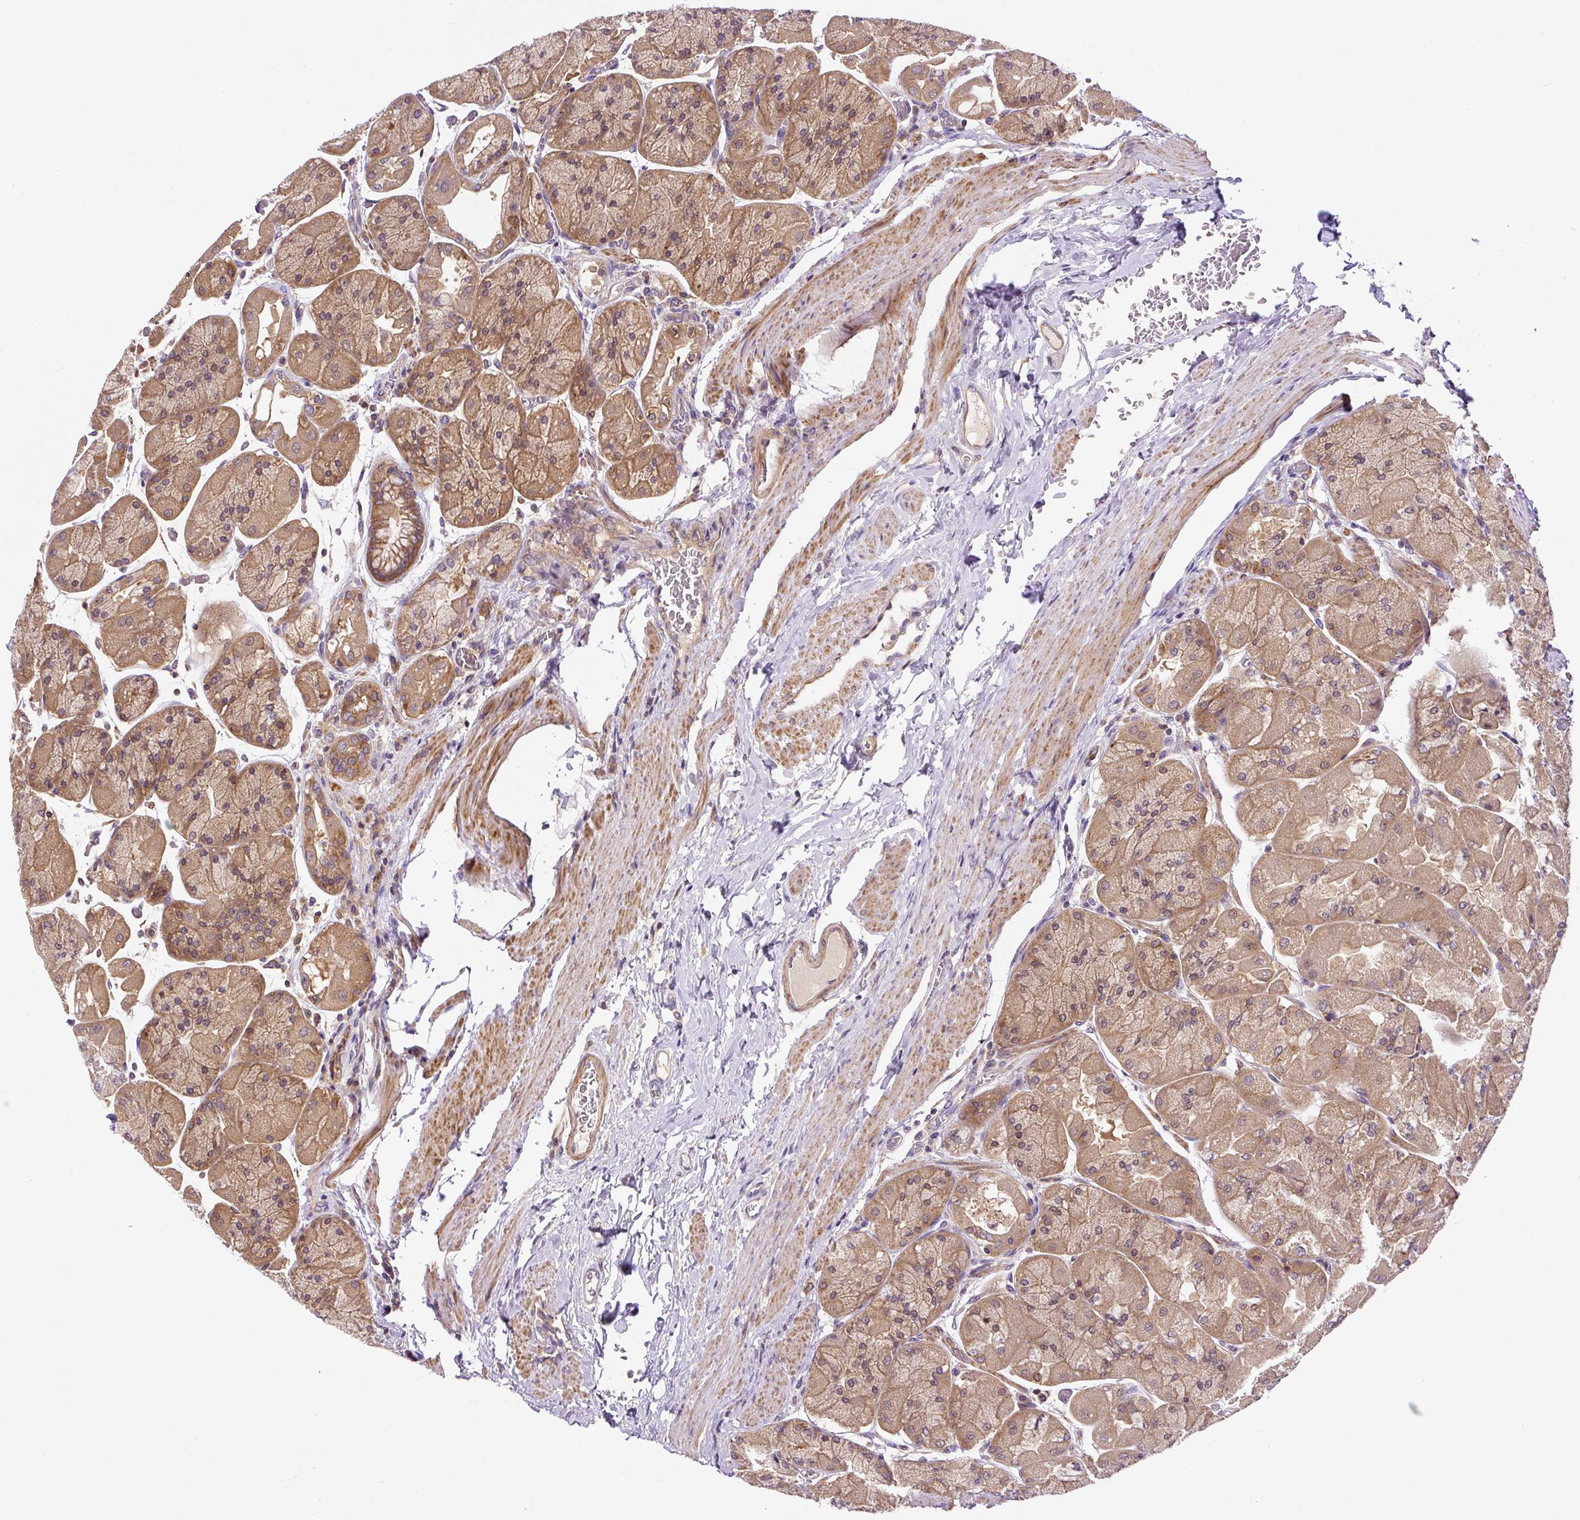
{"staining": {"intensity": "moderate", "quantity": ">75%", "location": "cytoplasmic/membranous,nuclear"}, "tissue": "stomach", "cell_type": "Glandular cells", "image_type": "normal", "snomed": [{"axis": "morphology", "description": "Normal tissue, NOS"}, {"axis": "topography", "description": "Stomach"}], "caption": "Benign stomach exhibits moderate cytoplasmic/membranous,nuclear expression in about >75% of glandular cells, visualized by immunohistochemistry.", "gene": "CCDC28A", "patient": {"sex": "female", "age": 61}}